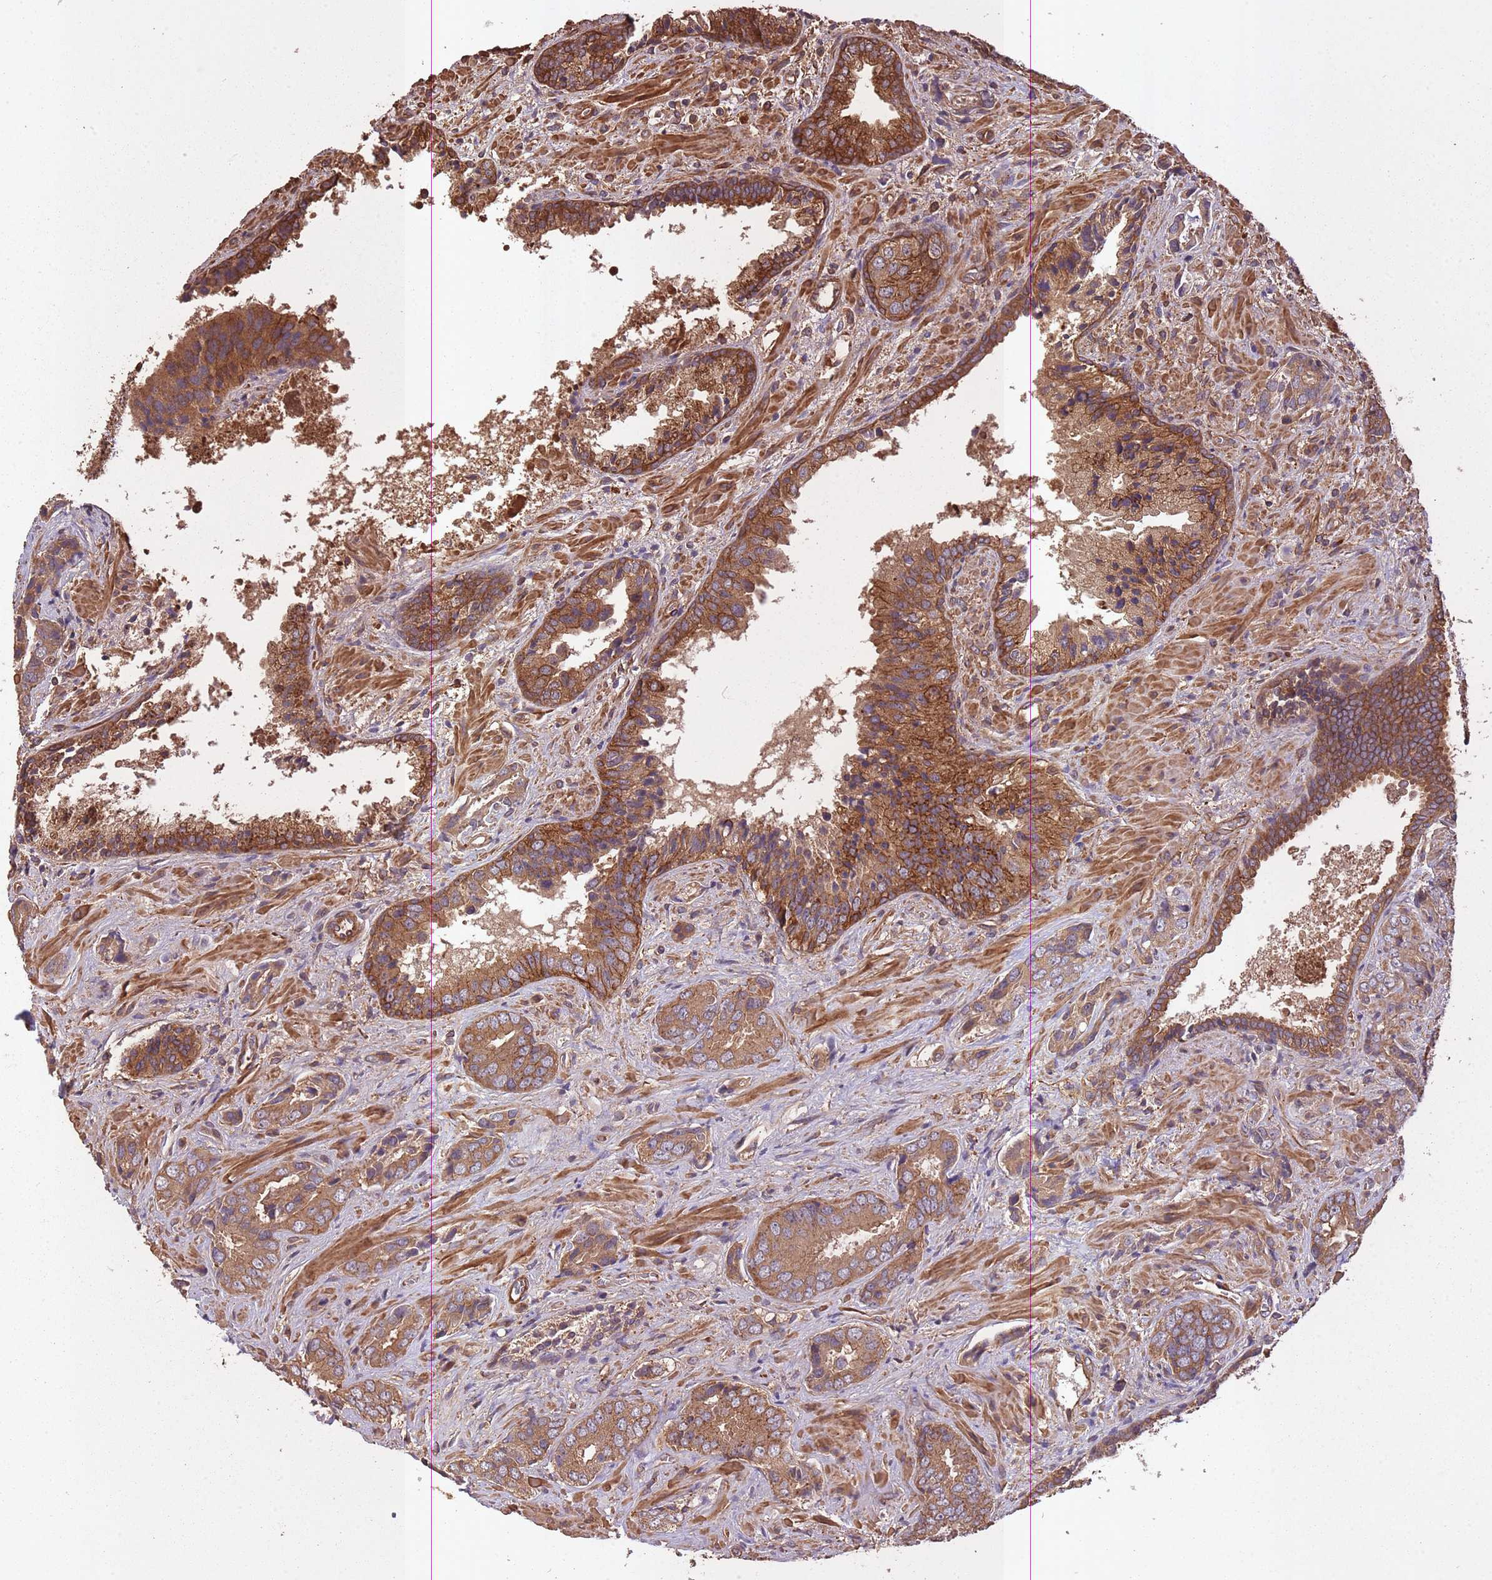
{"staining": {"intensity": "moderate", "quantity": ">75%", "location": "cytoplasmic/membranous"}, "tissue": "prostate cancer", "cell_type": "Tumor cells", "image_type": "cancer", "snomed": [{"axis": "morphology", "description": "Adenocarcinoma, High grade"}, {"axis": "topography", "description": "Prostate"}], "caption": "Immunohistochemical staining of human adenocarcinoma (high-grade) (prostate) shows medium levels of moderate cytoplasmic/membranous protein positivity in about >75% of tumor cells. Using DAB (brown) and hematoxylin (blue) stains, captured at high magnification using brightfield microscopy.", "gene": "ARMH3", "patient": {"sex": "male", "age": 71}}